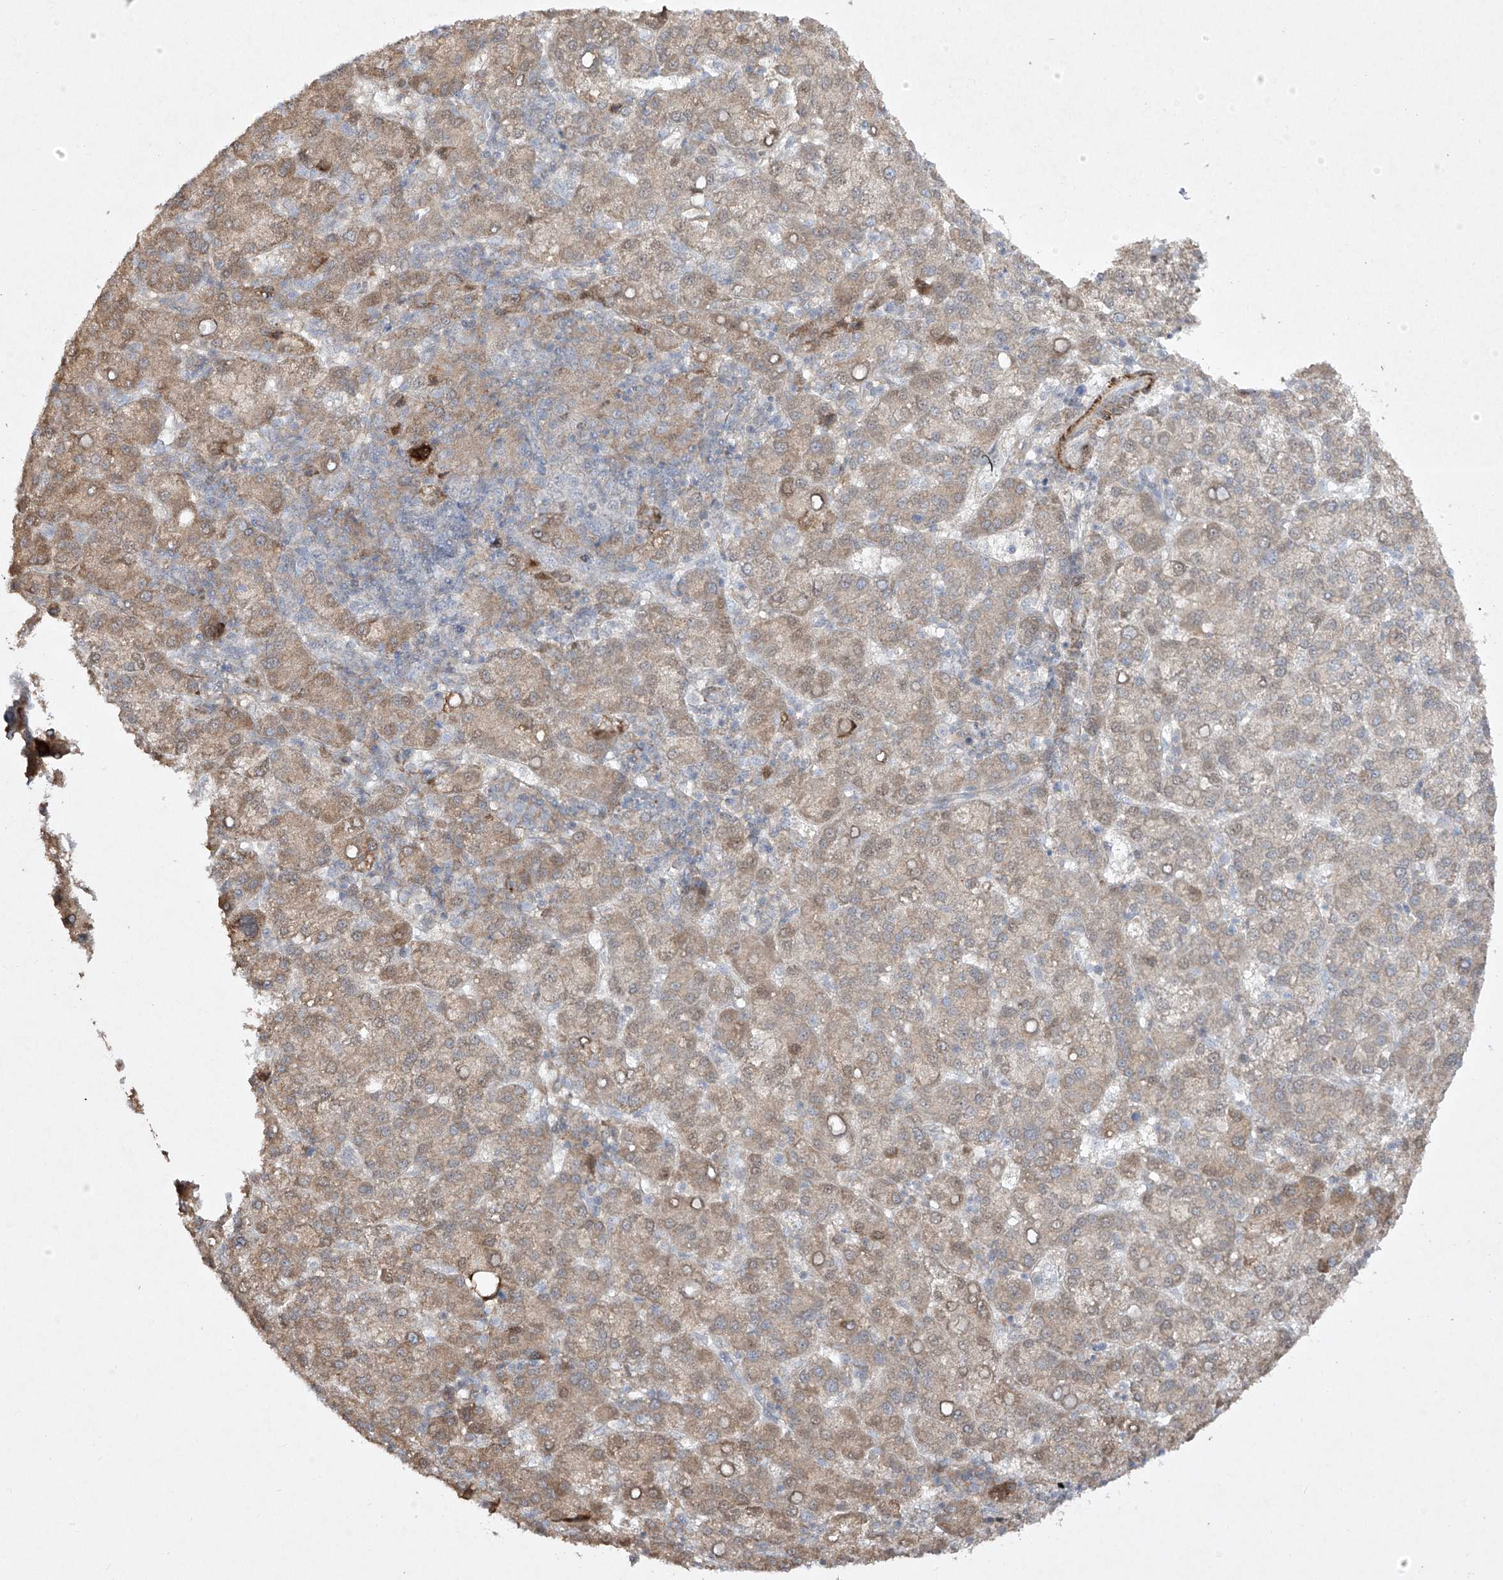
{"staining": {"intensity": "weak", "quantity": ">75%", "location": "cytoplasmic/membranous"}, "tissue": "liver cancer", "cell_type": "Tumor cells", "image_type": "cancer", "snomed": [{"axis": "morphology", "description": "Carcinoma, Hepatocellular, NOS"}, {"axis": "topography", "description": "Liver"}], "caption": "Liver cancer stained with immunohistochemistry (IHC) shows weak cytoplasmic/membranous staining in about >75% of tumor cells.", "gene": "KDM1B", "patient": {"sex": "female", "age": 58}}